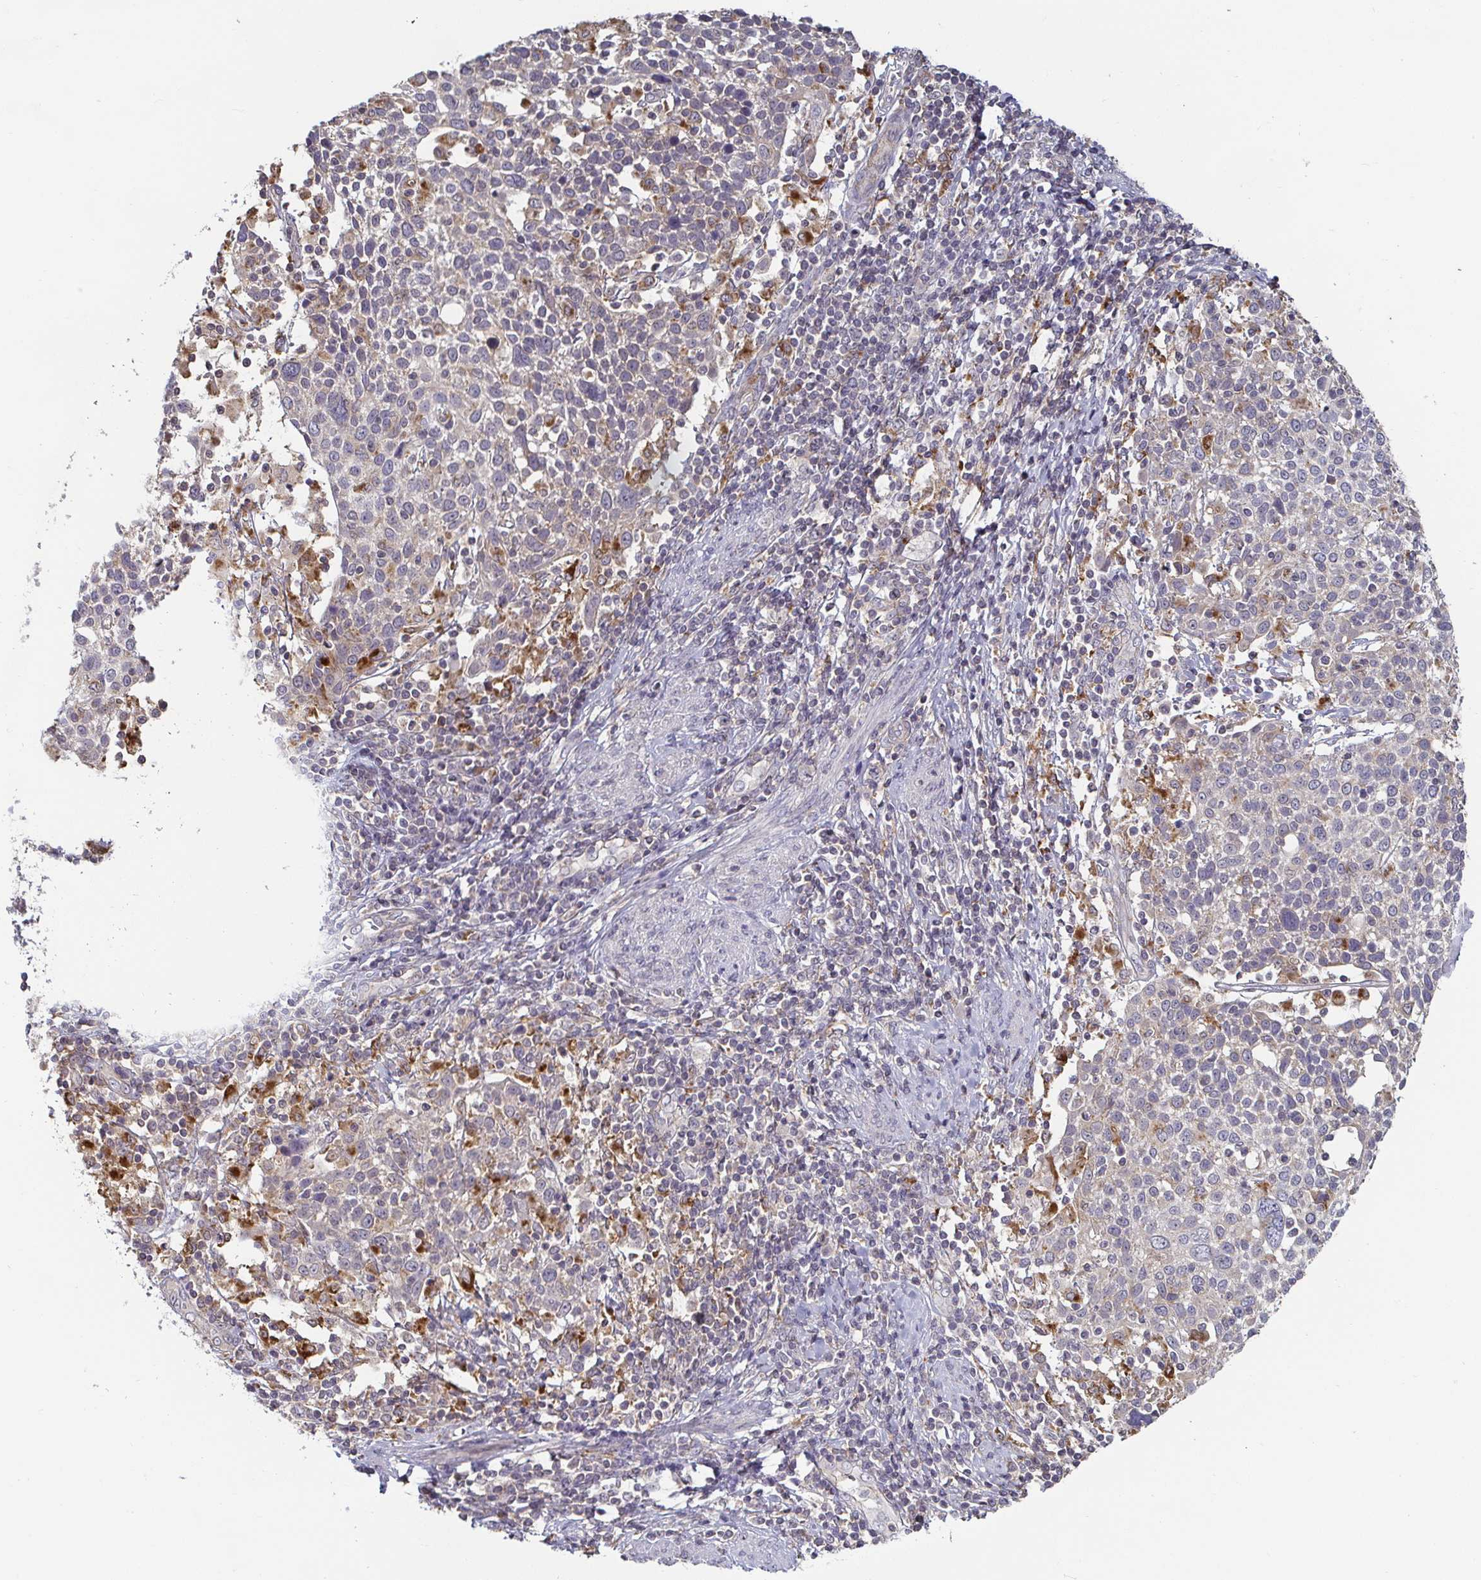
{"staining": {"intensity": "negative", "quantity": "none", "location": "none"}, "tissue": "cervical cancer", "cell_type": "Tumor cells", "image_type": "cancer", "snomed": [{"axis": "morphology", "description": "Squamous cell carcinoma, NOS"}, {"axis": "topography", "description": "Cervix"}], "caption": "Tumor cells show no significant staining in cervical cancer.", "gene": "CDH18", "patient": {"sex": "female", "age": 61}}